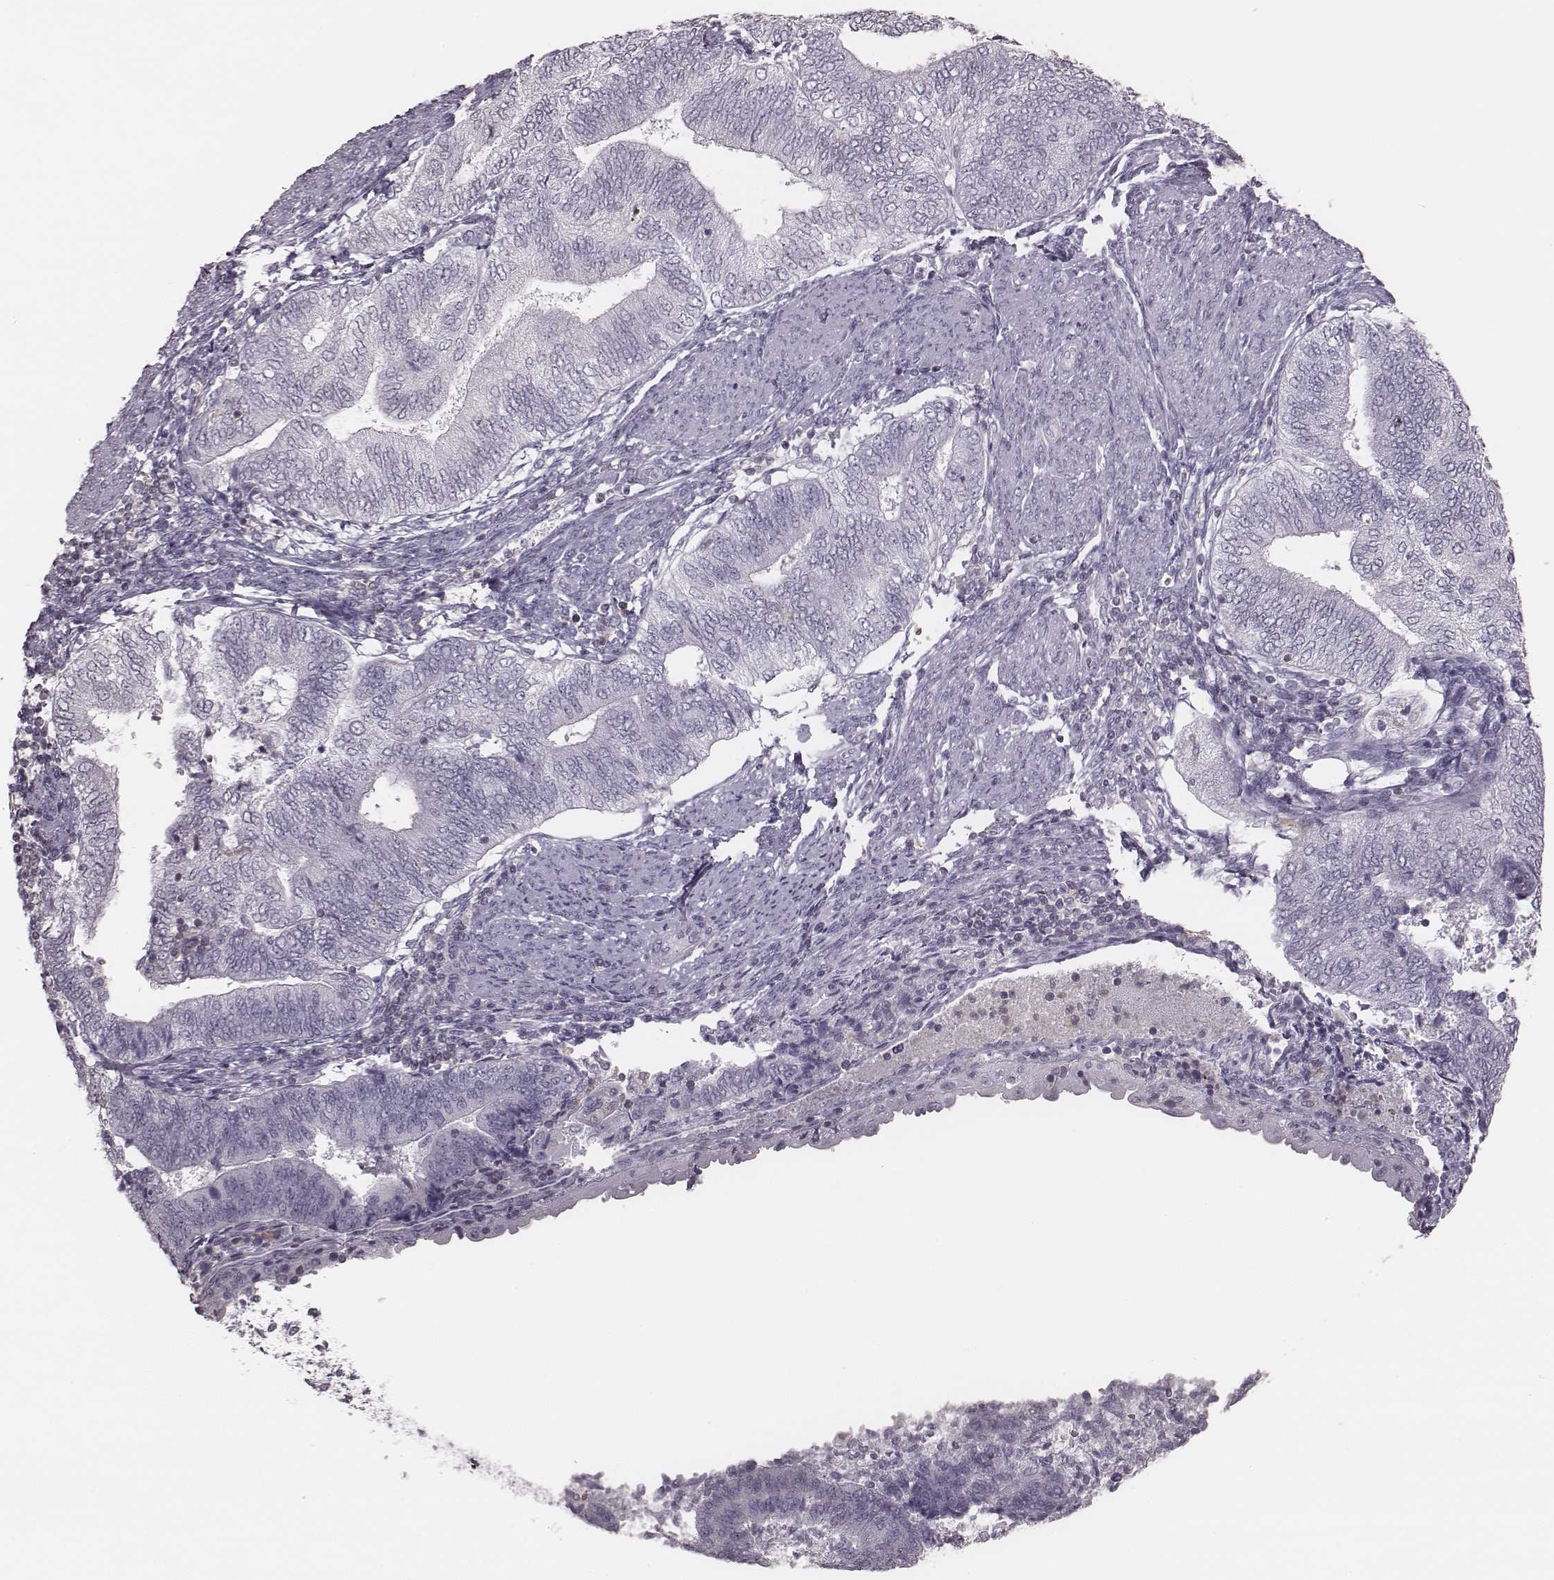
{"staining": {"intensity": "negative", "quantity": "none", "location": "none"}, "tissue": "endometrial cancer", "cell_type": "Tumor cells", "image_type": "cancer", "snomed": [{"axis": "morphology", "description": "Adenocarcinoma, NOS"}, {"axis": "topography", "description": "Endometrium"}], "caption": "Human endometrial cancer (adenocarcinoma) stained for a protein using IHC reveals no positivity in tumor cells.", "gene": "ZNF365", "patient": {"sex": "female", "age": 65}}